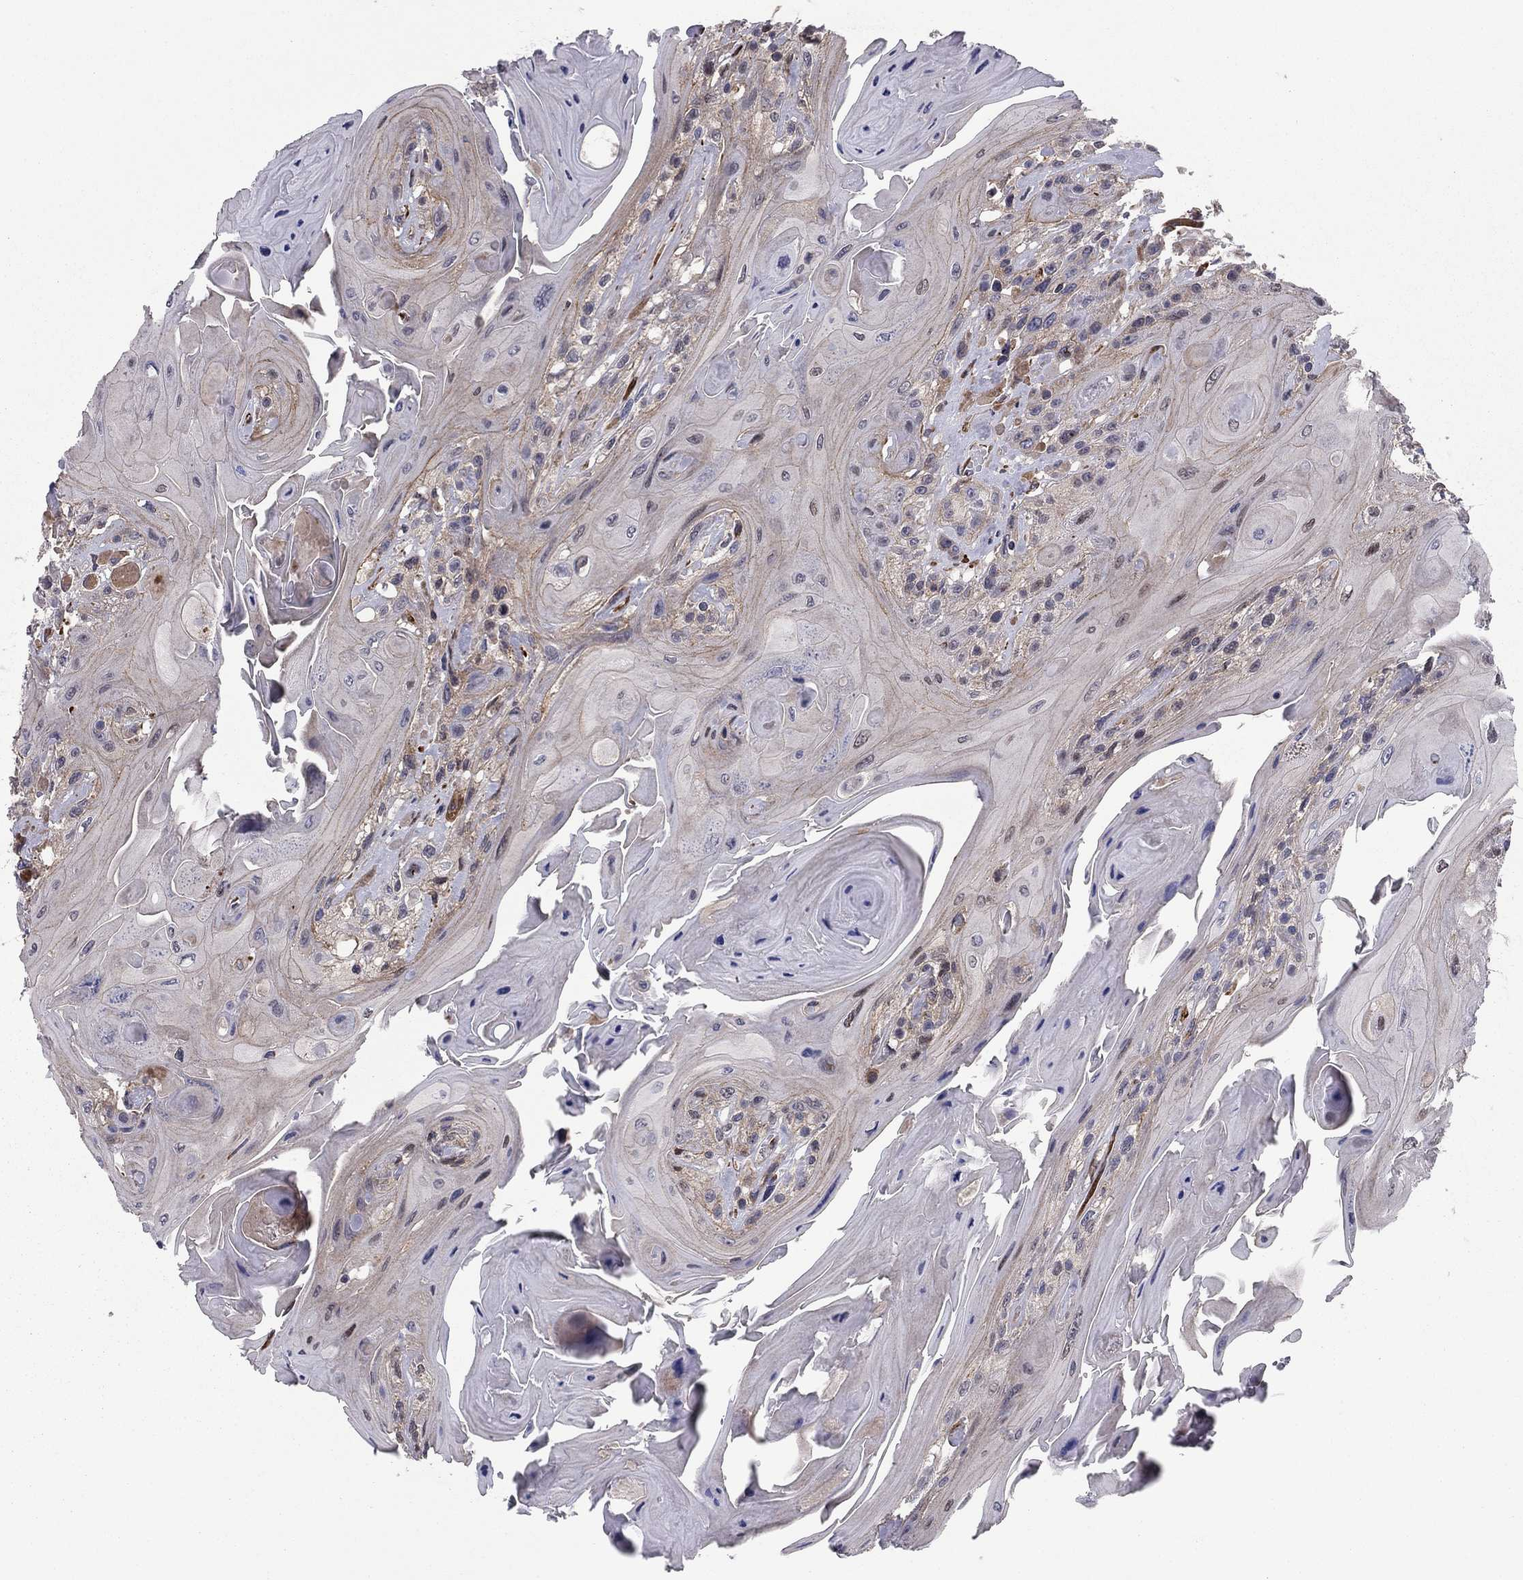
{"staining": {"intensity": "weak", "quantity": "<25%", "location": "cytoplasmic/membranous"}, "tissue": "head and neck cancer", "cell_type": "Tumor cells", "image_type": "cancer", "snomed": [{"axis": "morphology", "description": "Squamous cell carcinoma, NOS"}, {"axis": "topography", "description": "Head-Neck"}], "caption": "IHC of human squamous cell carcinoma (head and neck) reveals no staining in tumor cells.", "gene": "CLSTN1", "patient": {"sex": "female", "age": 59}}